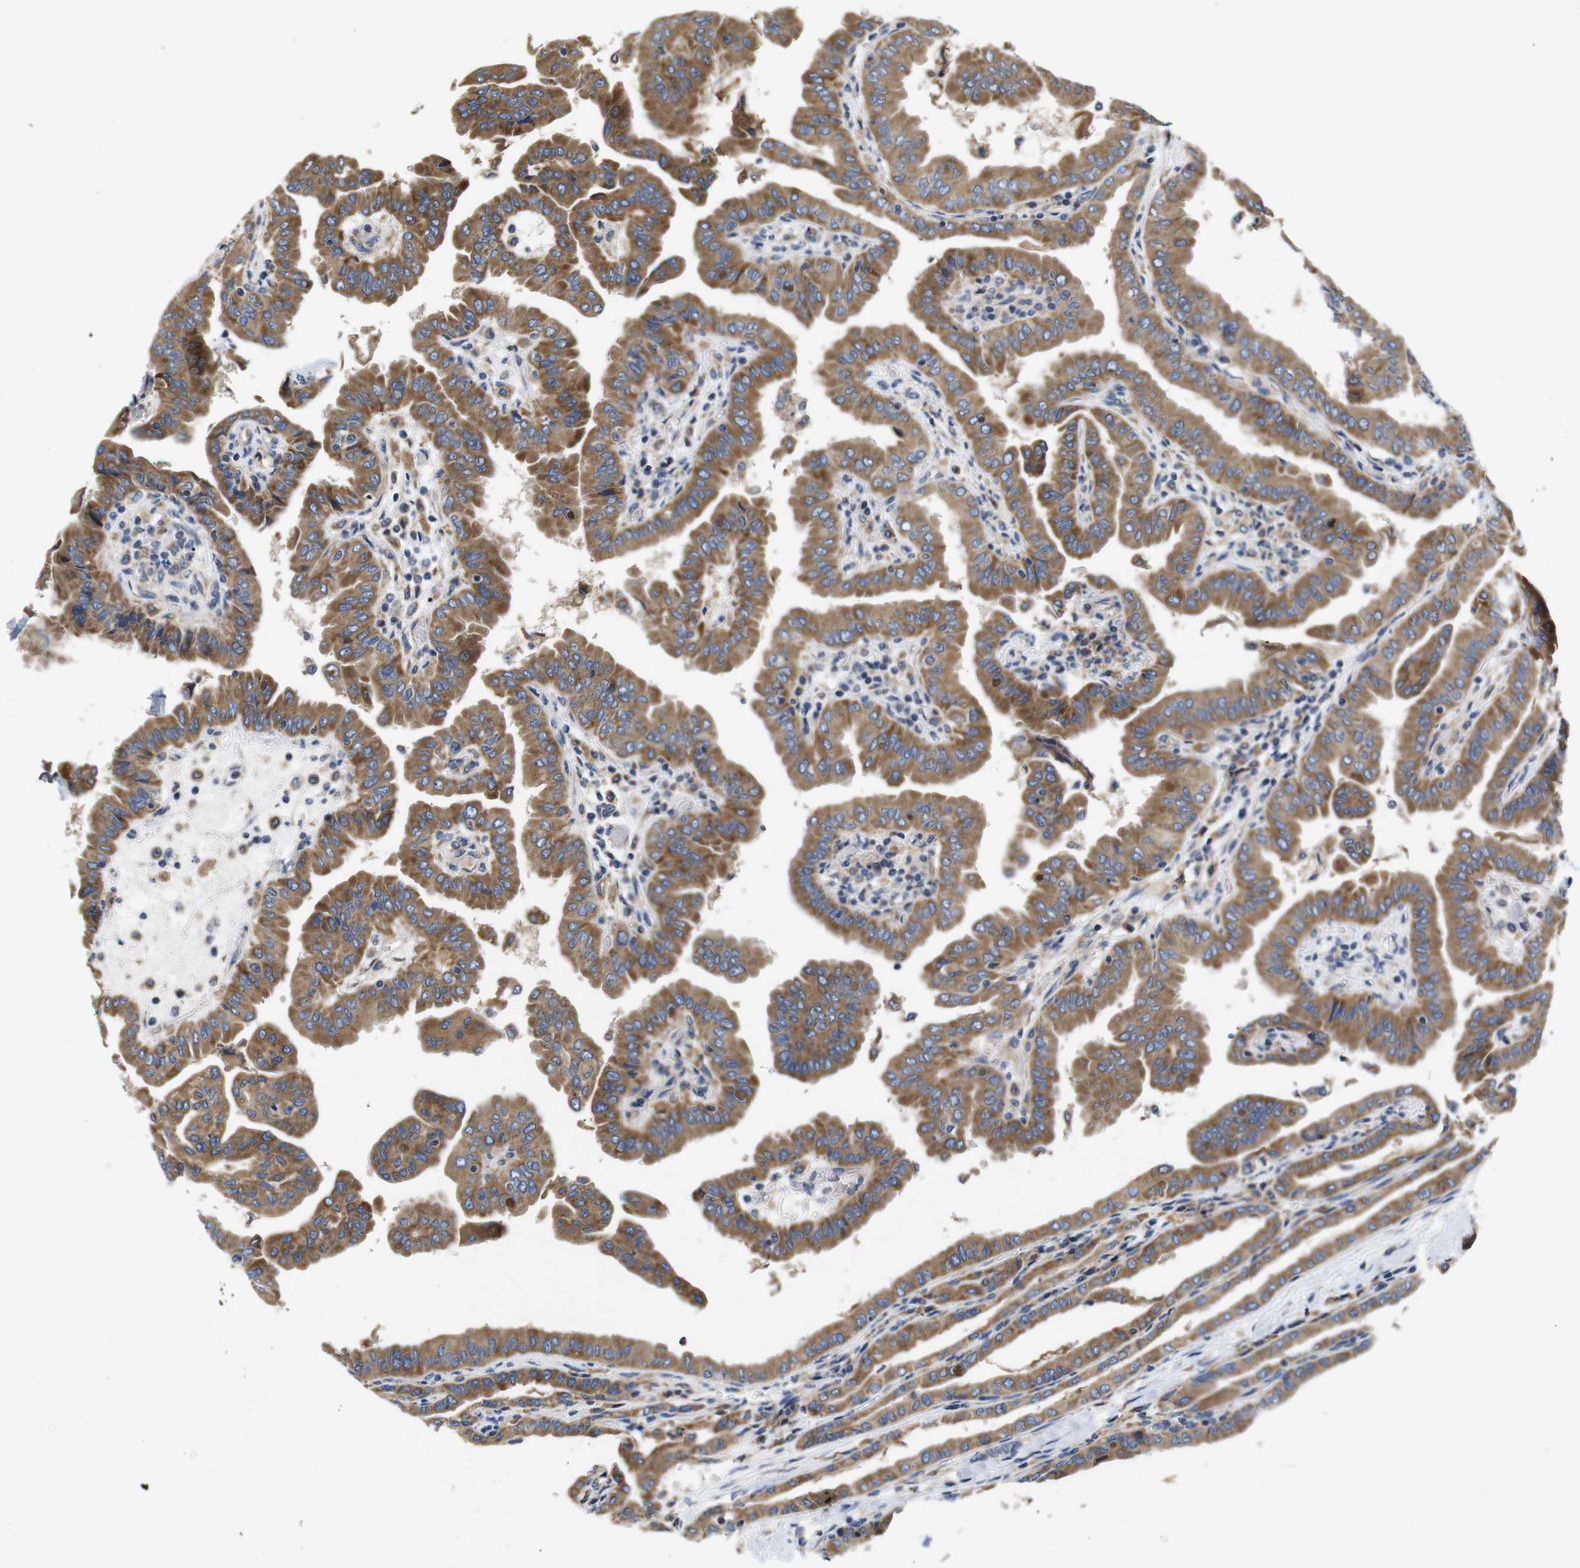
{"staining": {"intensity": "moderate", "quantity": ">75%", "location": "cytoplasmic/membranous"}, "tissue": "thyroid cancer", "cell_type": "Tumor cells", "image_type": "cancer", "snomed": [{"axis": "morphology", "description": "Papillary adenocarcinoma, NOS"}, {"axis": "topography", "description": "Thyroid gland"}], "caption": "Moderate cytoplasmic/membranous expression for a protein is identified in about >75% of tumor cells of thyroid papillary adenocarcinoma using IHC.", "gene": "MARCHF7", "patient": {"sex": "male", "age": 33}}